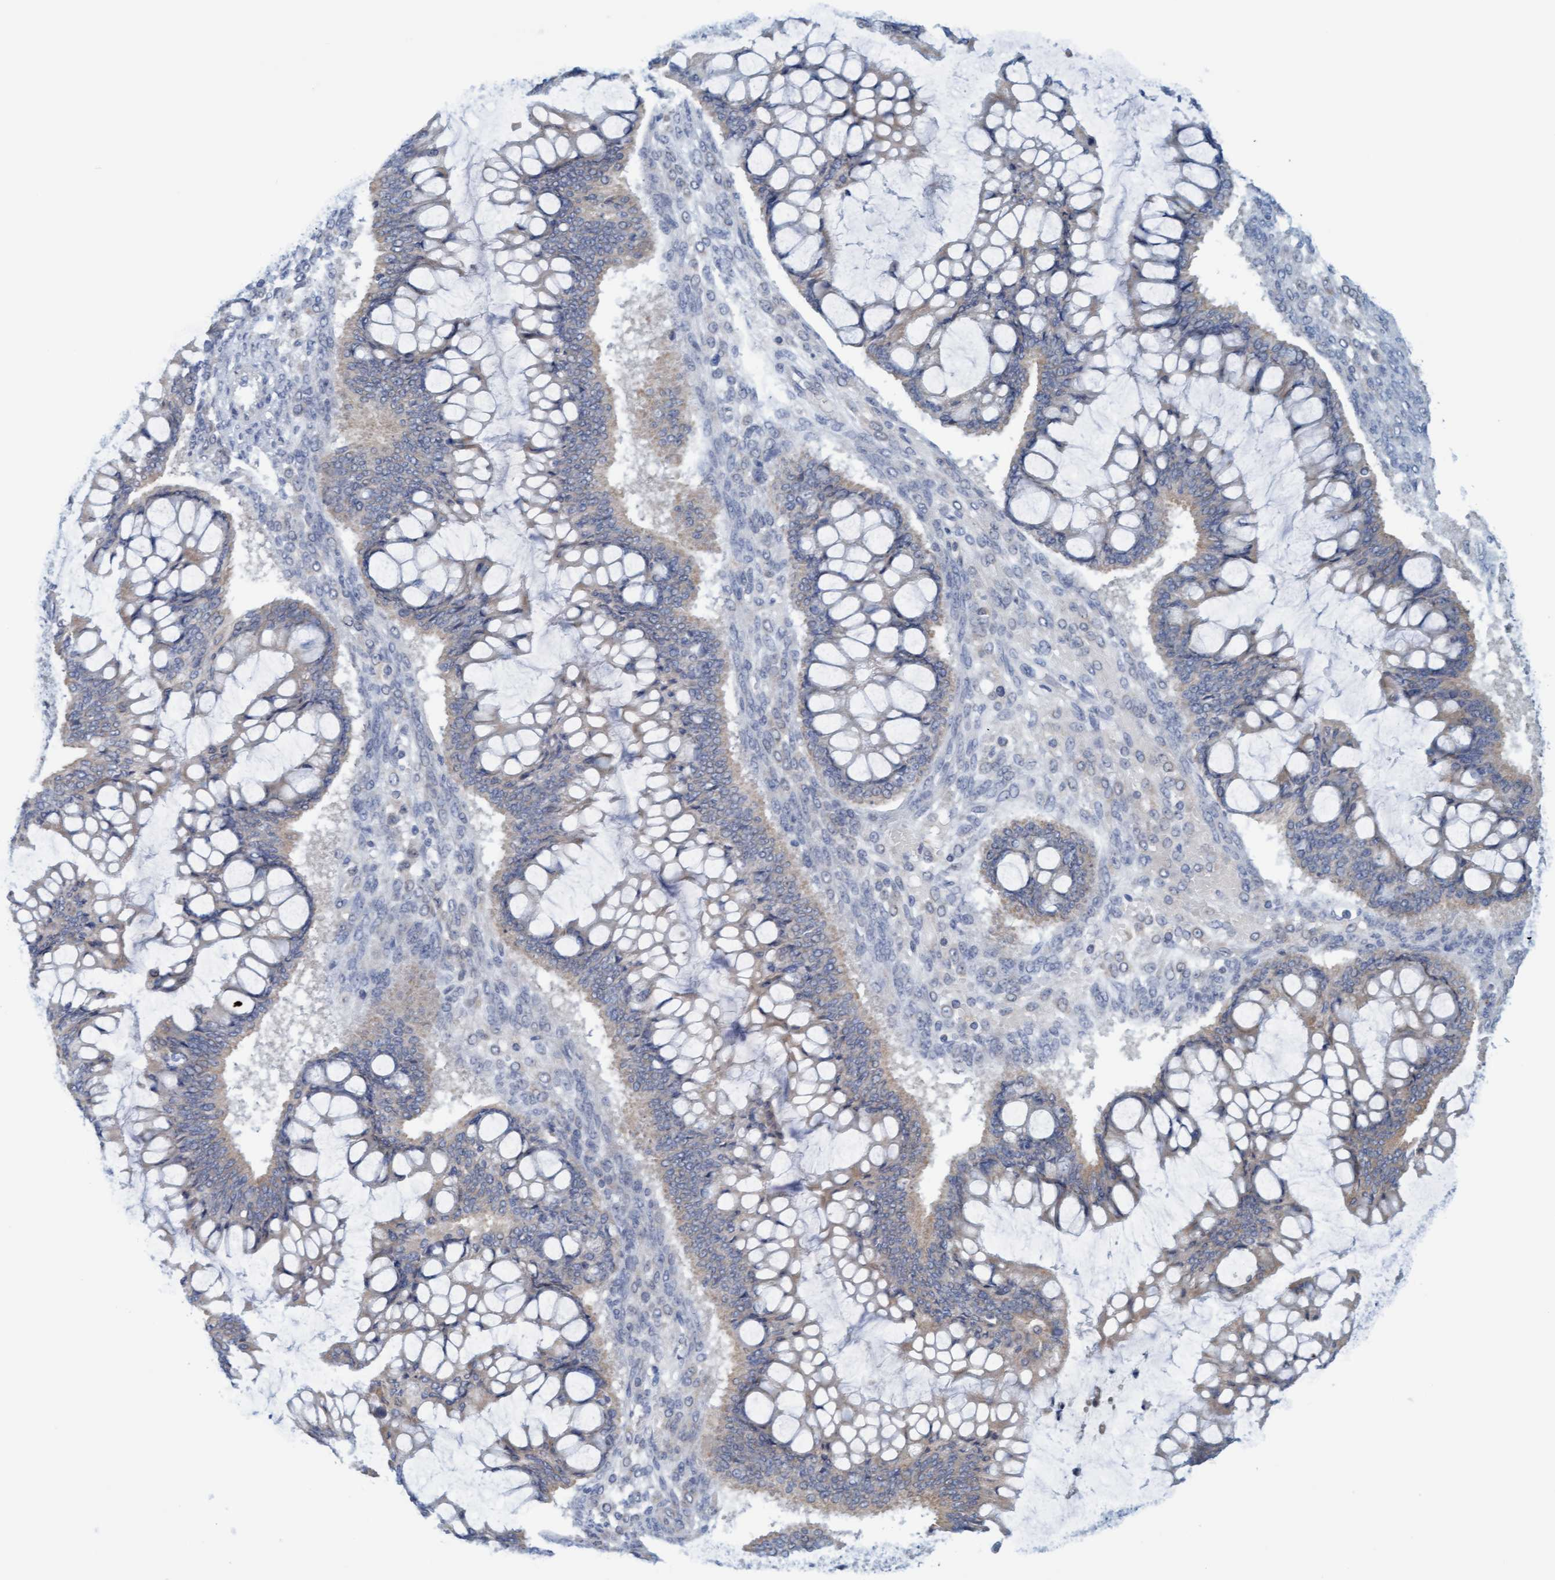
{"staining": {"intensity": "negative", "quantity": "none", "location": "none"}, "tissue": "ovarian cancer", "cell_type": "Tumor cells", "image_type": "cancer", "snomed": [{"axis": "morphology", "description": "Cystadenocarcinoma, mucinous, NOS"}, {"axis": "topography", "description": "Ovary"}], "caption": "This is an IHC micrograph of human ovarian mucinous cystadenocarcinoma. There is no staining in tumor cells.", "gene": "CPA3", "patient": {"sex": "female", "age": 73}}